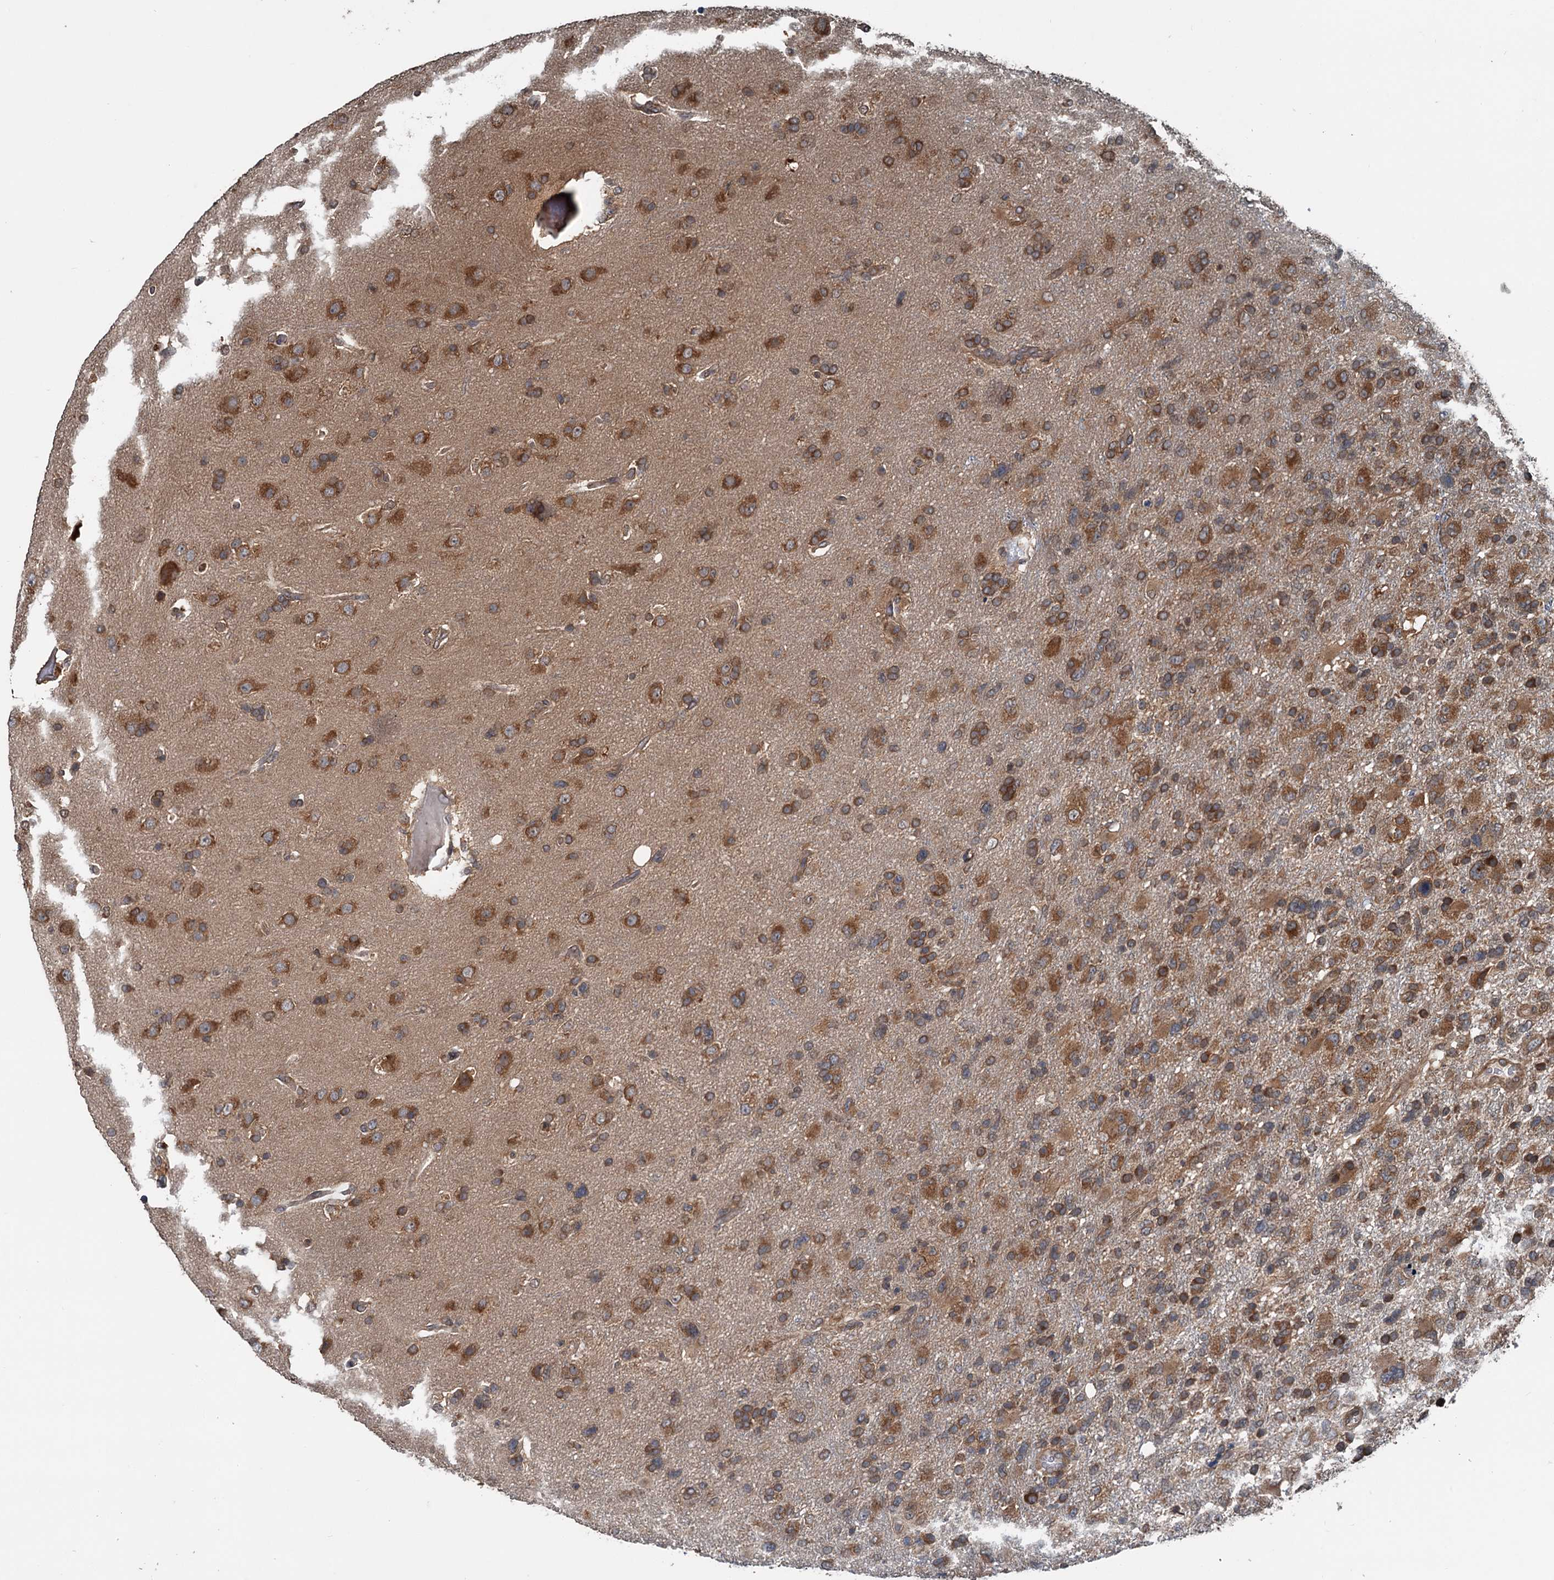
{"staining": {"intensity": "moderate", "quantity": ">75%", "location": "cytoplasmic/membranous"}, "tissue": "glioma", "cell_type": "Tumor cells", "image_type": "cancer", "snomed": [{"axis": "morphology", "description": "Glioma, malignant, High grade"}, {"axis": "topography", "description": "Brain"}], "caption": "Immunohistochemistry (DAB) staining of malignant high-grade glioma exhibits moderate cytoplasmic/membranous protein staining in about >75% of tumor cells.", "gene": "N4BP2L2", "patient": {"sex": "male", "age": 61}}